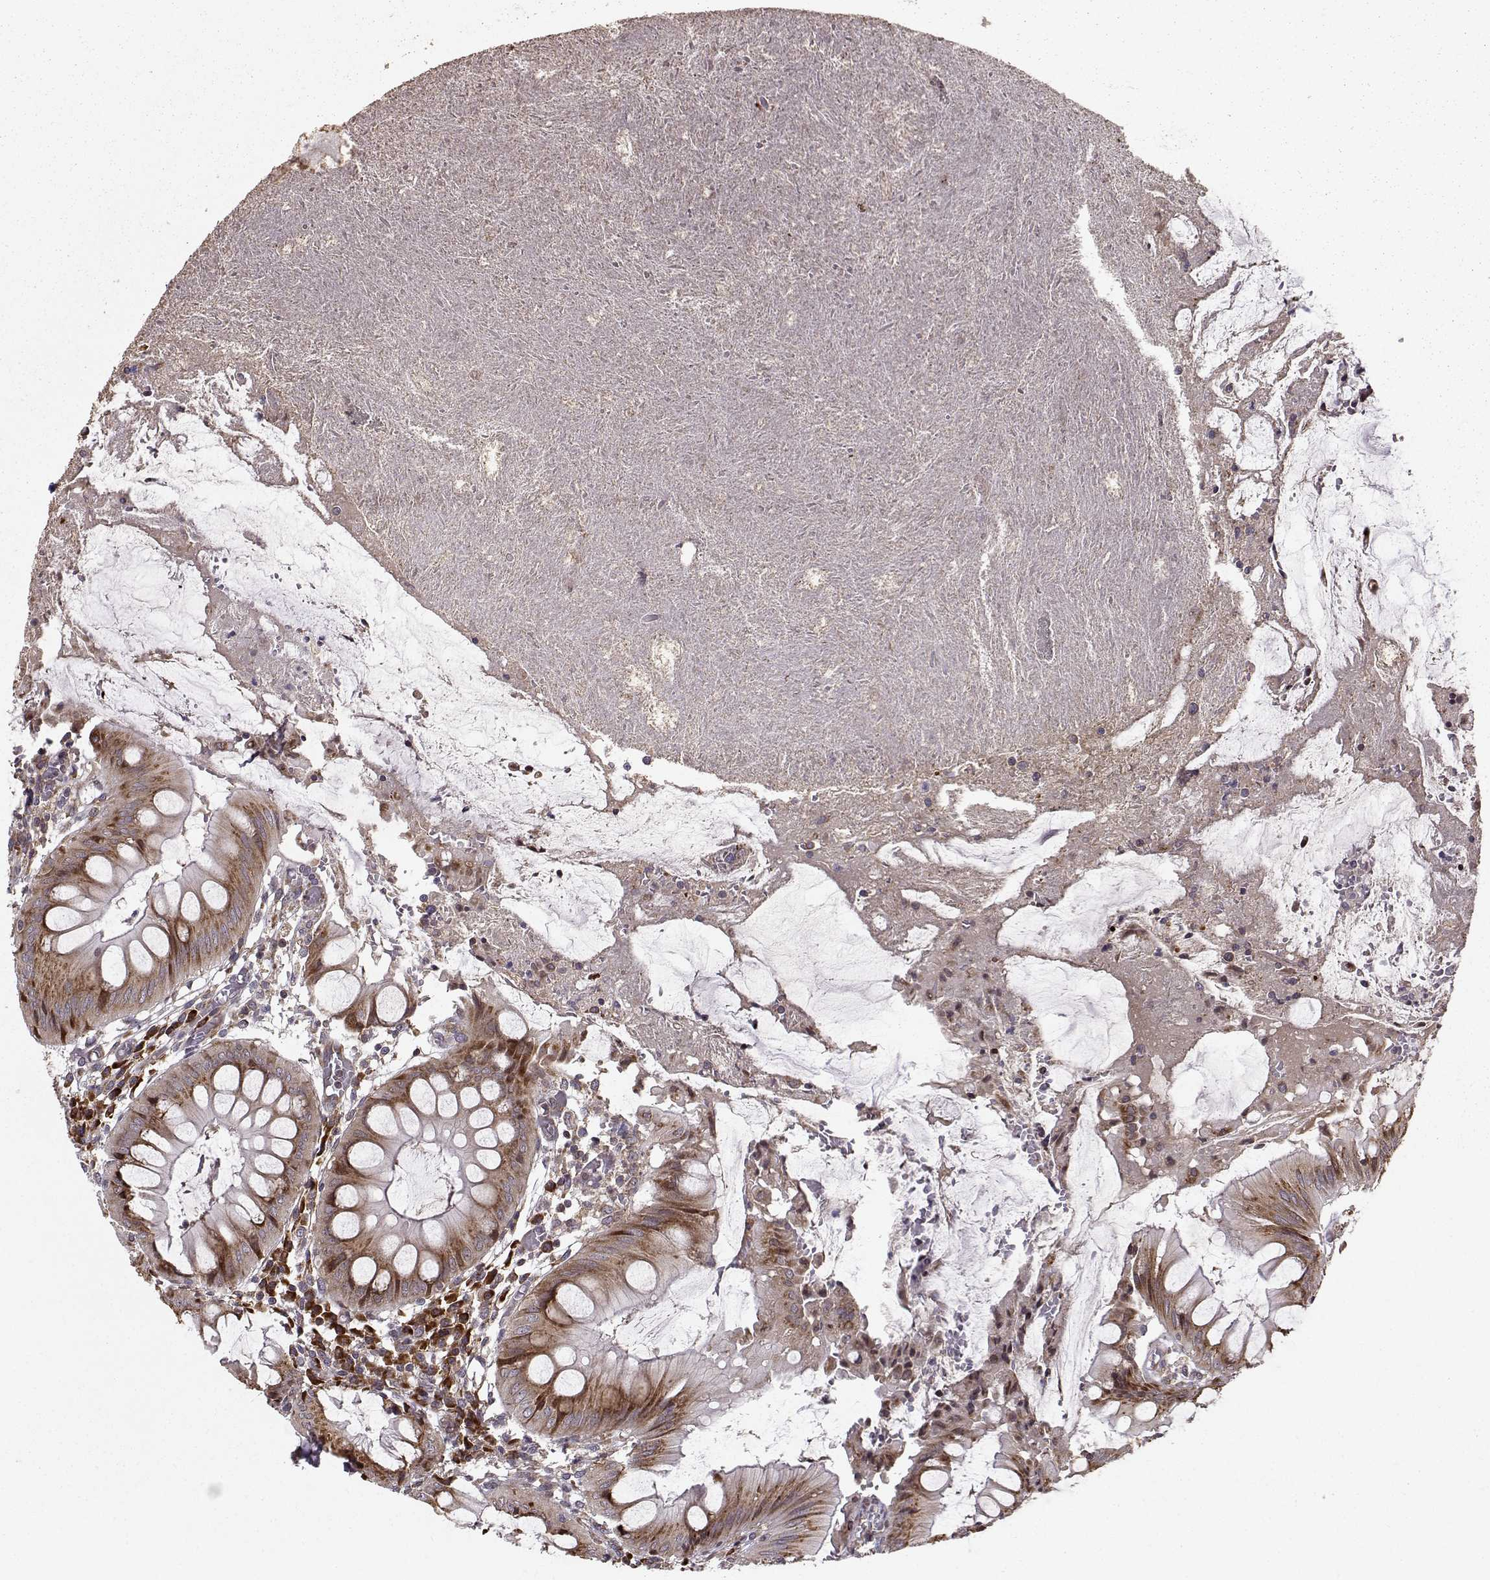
{"staining": {"intensity": "strong", "quantity": ">75%", "location": "cytoplasmic/membranous"}, "tissue": "appendix", "cell_type": "Glandular cells", "image_type": "normal", "snomed": [{"axis": "morphology", "description": "Normal tissue, NOS"}, {"axis": "morphology", "description": "Inflammation, NOS"}, {"axis": "topography", "description": "Appendix"}], "caption": "Appendix stained for a protein (brown) reveals strong cytoplasmic/membranous positive positivity in approximately >75% of glandular cells.", "gene": "RPL31", "patient": {"sex": "male", "age": 16}}